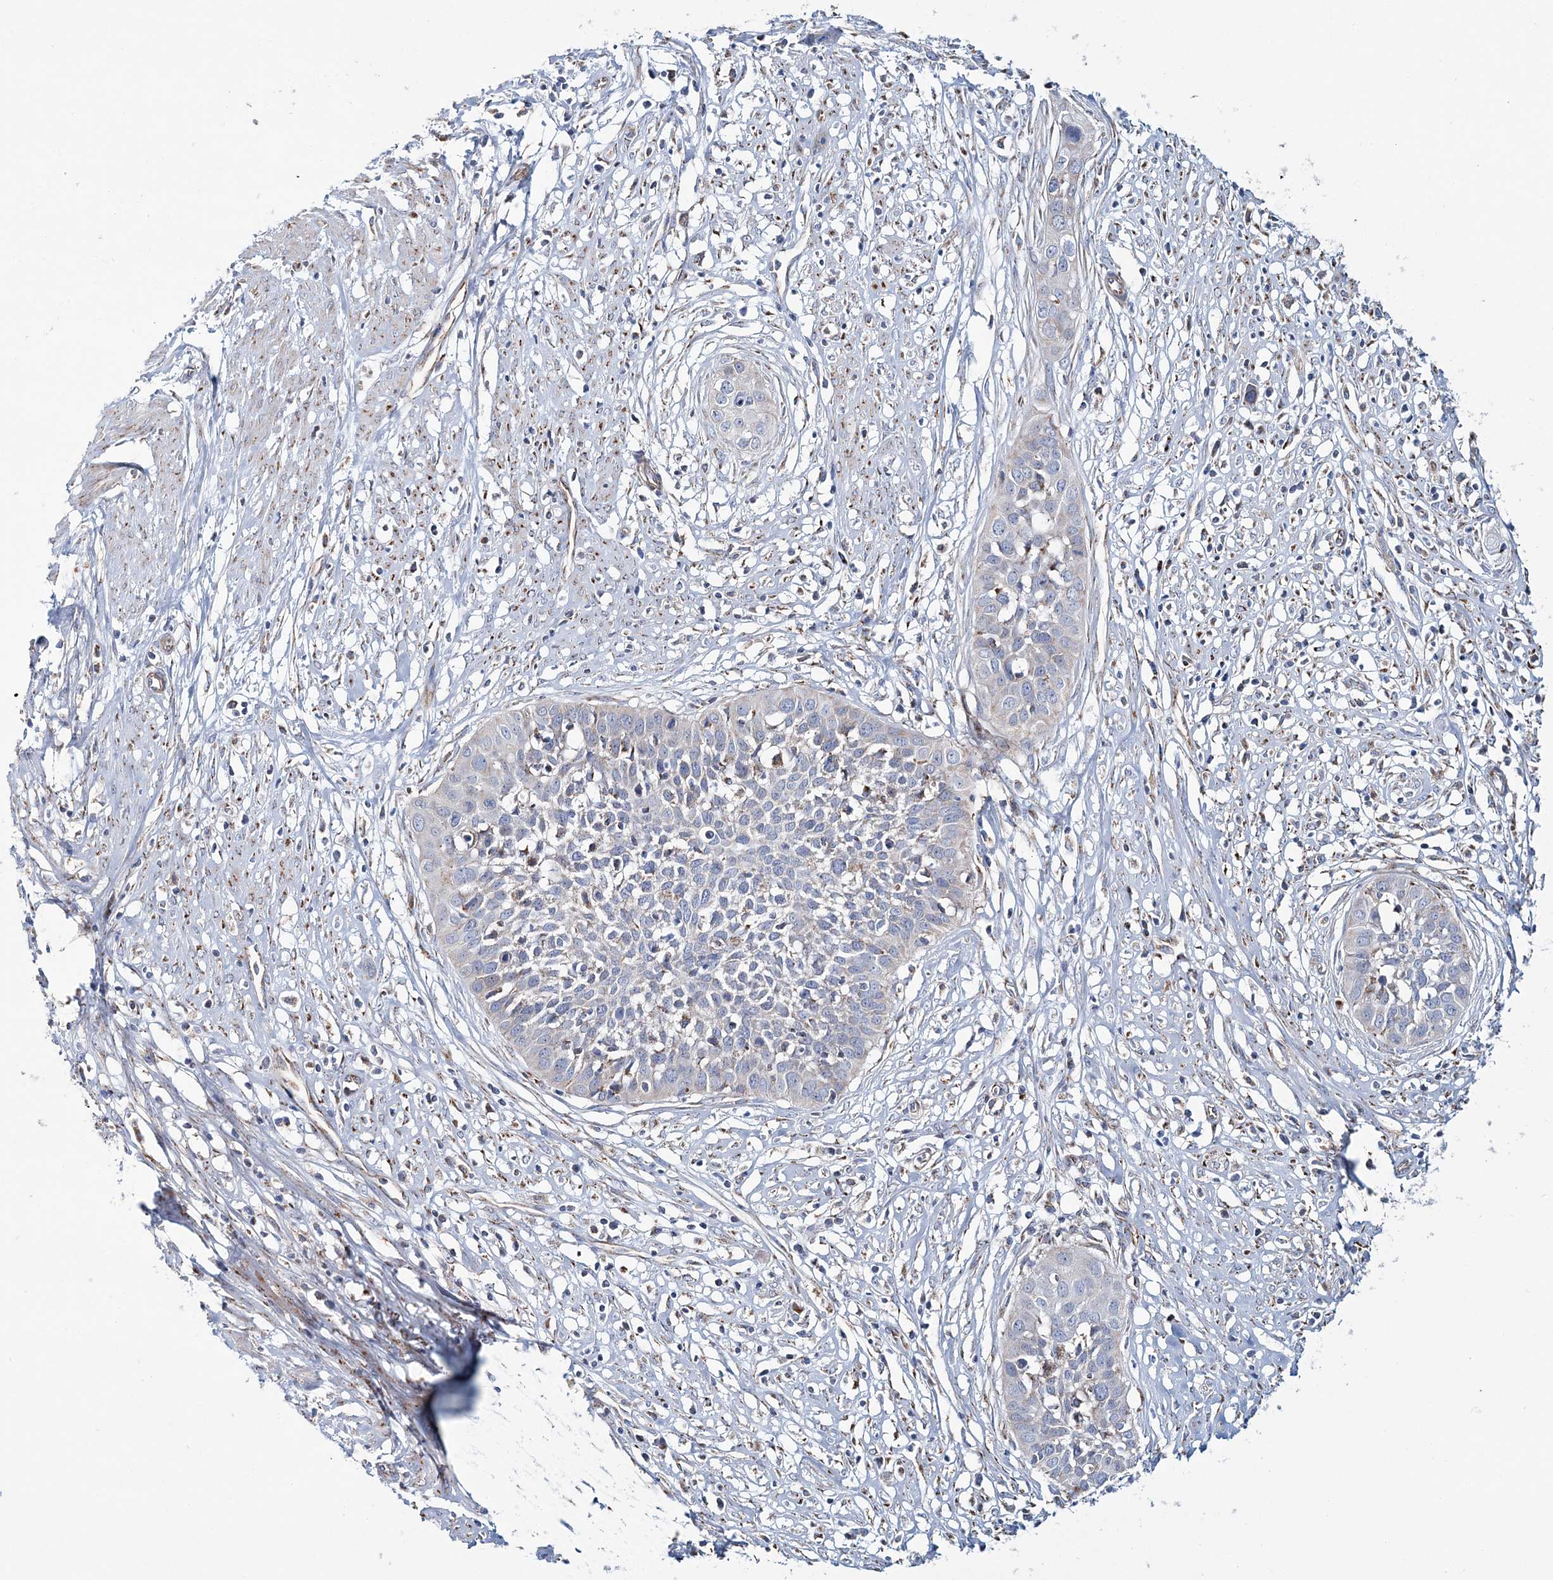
{"staining": {"intensity": "negative", "quantity": "none", "location": "none"}, "tissue": "cervical cancer", "cell_type": "Tumor cells", "image_type": "cancer", "snomed": [{"axis": "morphology", "description": "Squamous cell carcinoma, NOS"}, {"axis": "topography", "description": "Cervix"}], "caption": "A photomicrograph of human squamous cell carcinoma (cervical) is negative for staining in tumor cells.", "gene": "ARHGAP6", "patient": {"sex": "female", "age": 34}}